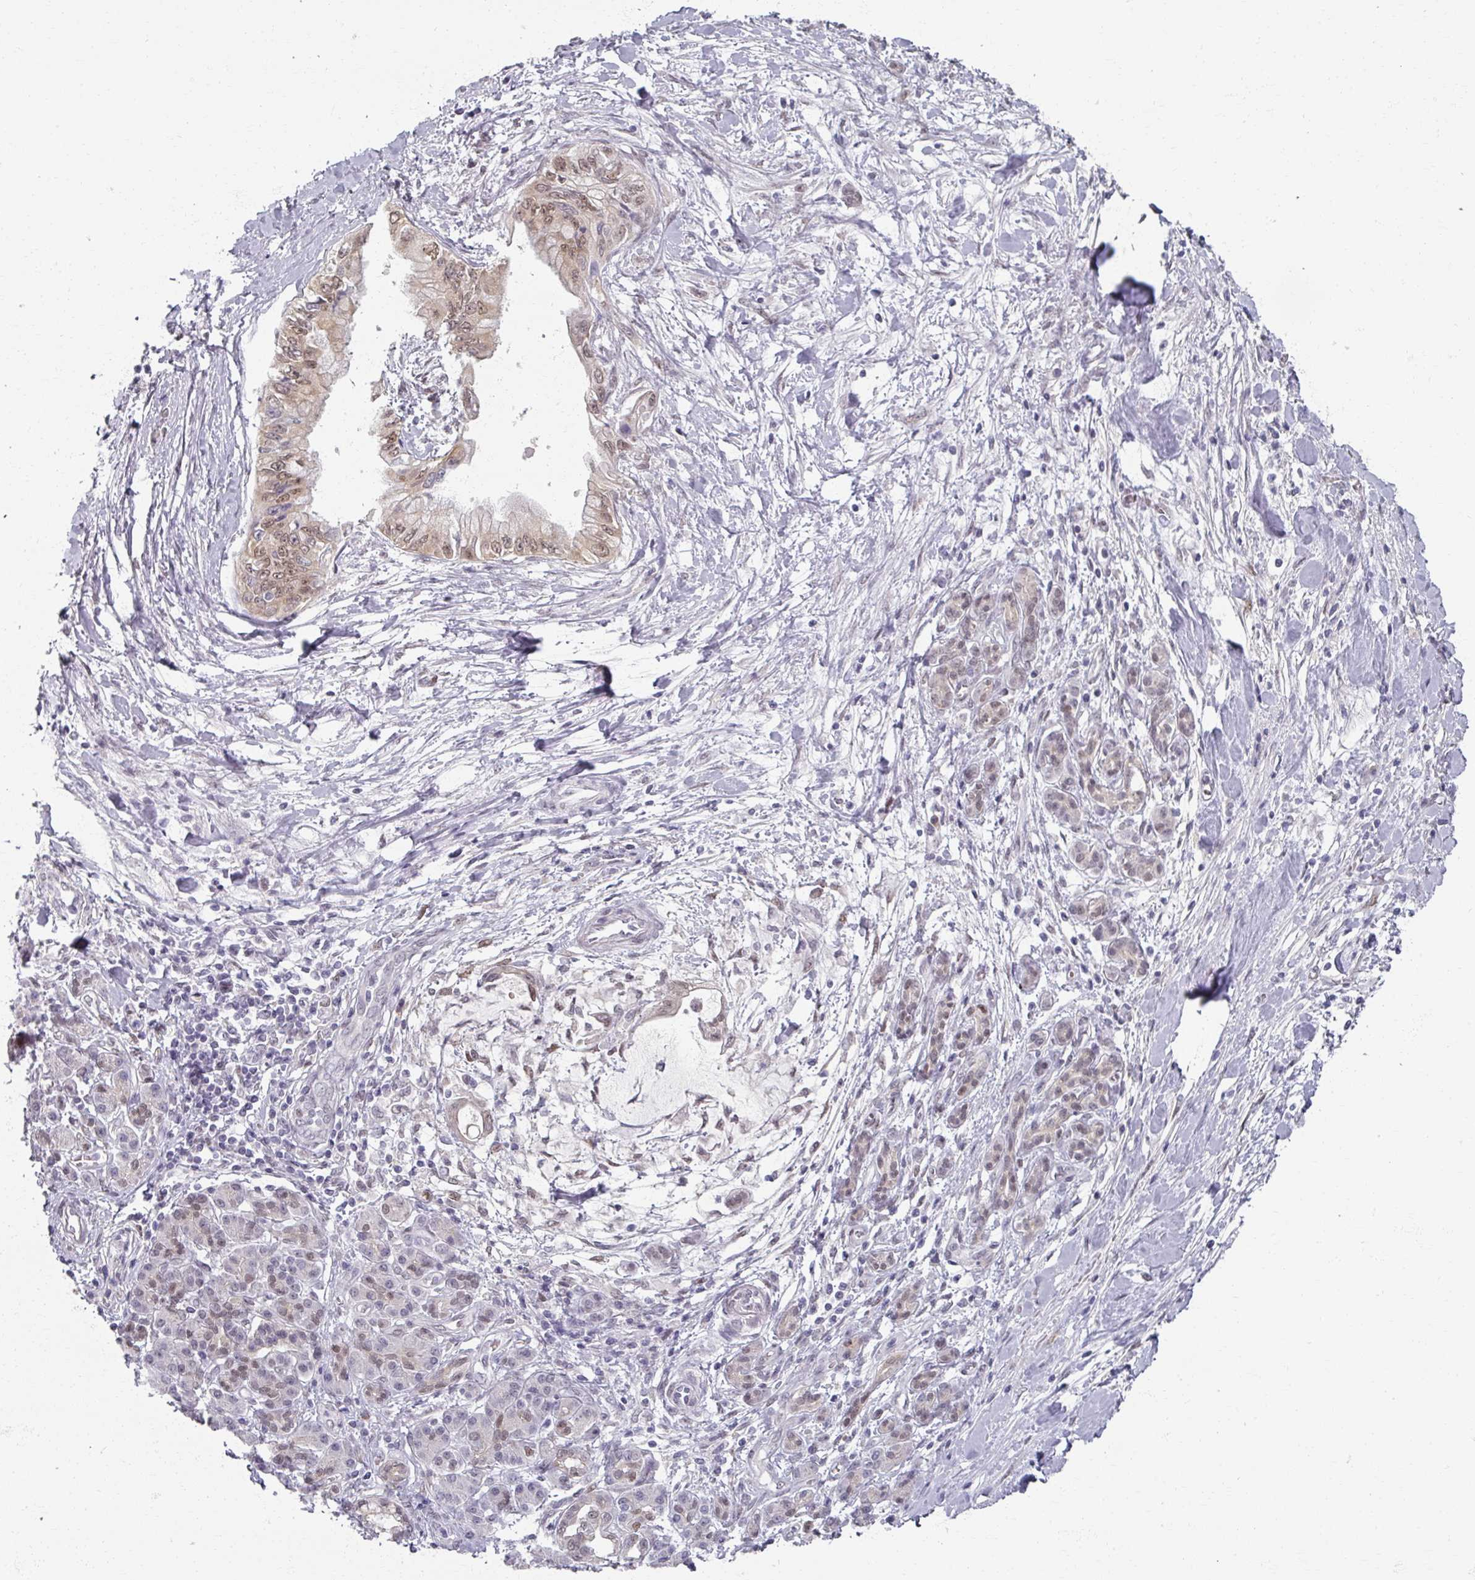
{"staining": {"intensity": "moderate", "quantity": ">75%", "location": "nuclear"}, "tissue": "pancreatic cancer", "cell_type": "Tumor cells", "image_type": "cancer", "snomed": [{"axis": "morphology", "description": "Adenocarcinoma, NOS"}, {"axis": "topography", "description": "Pancreas"}], "caption": "Moderate nuclear positivity for a protein is seen in approximately >75% of tumor cells of pancreatic adenocarcinoma using immunohistochemistry (IHC).", "gene": "RIPOR3", "patient": {"sex": "male", "age": 48}}